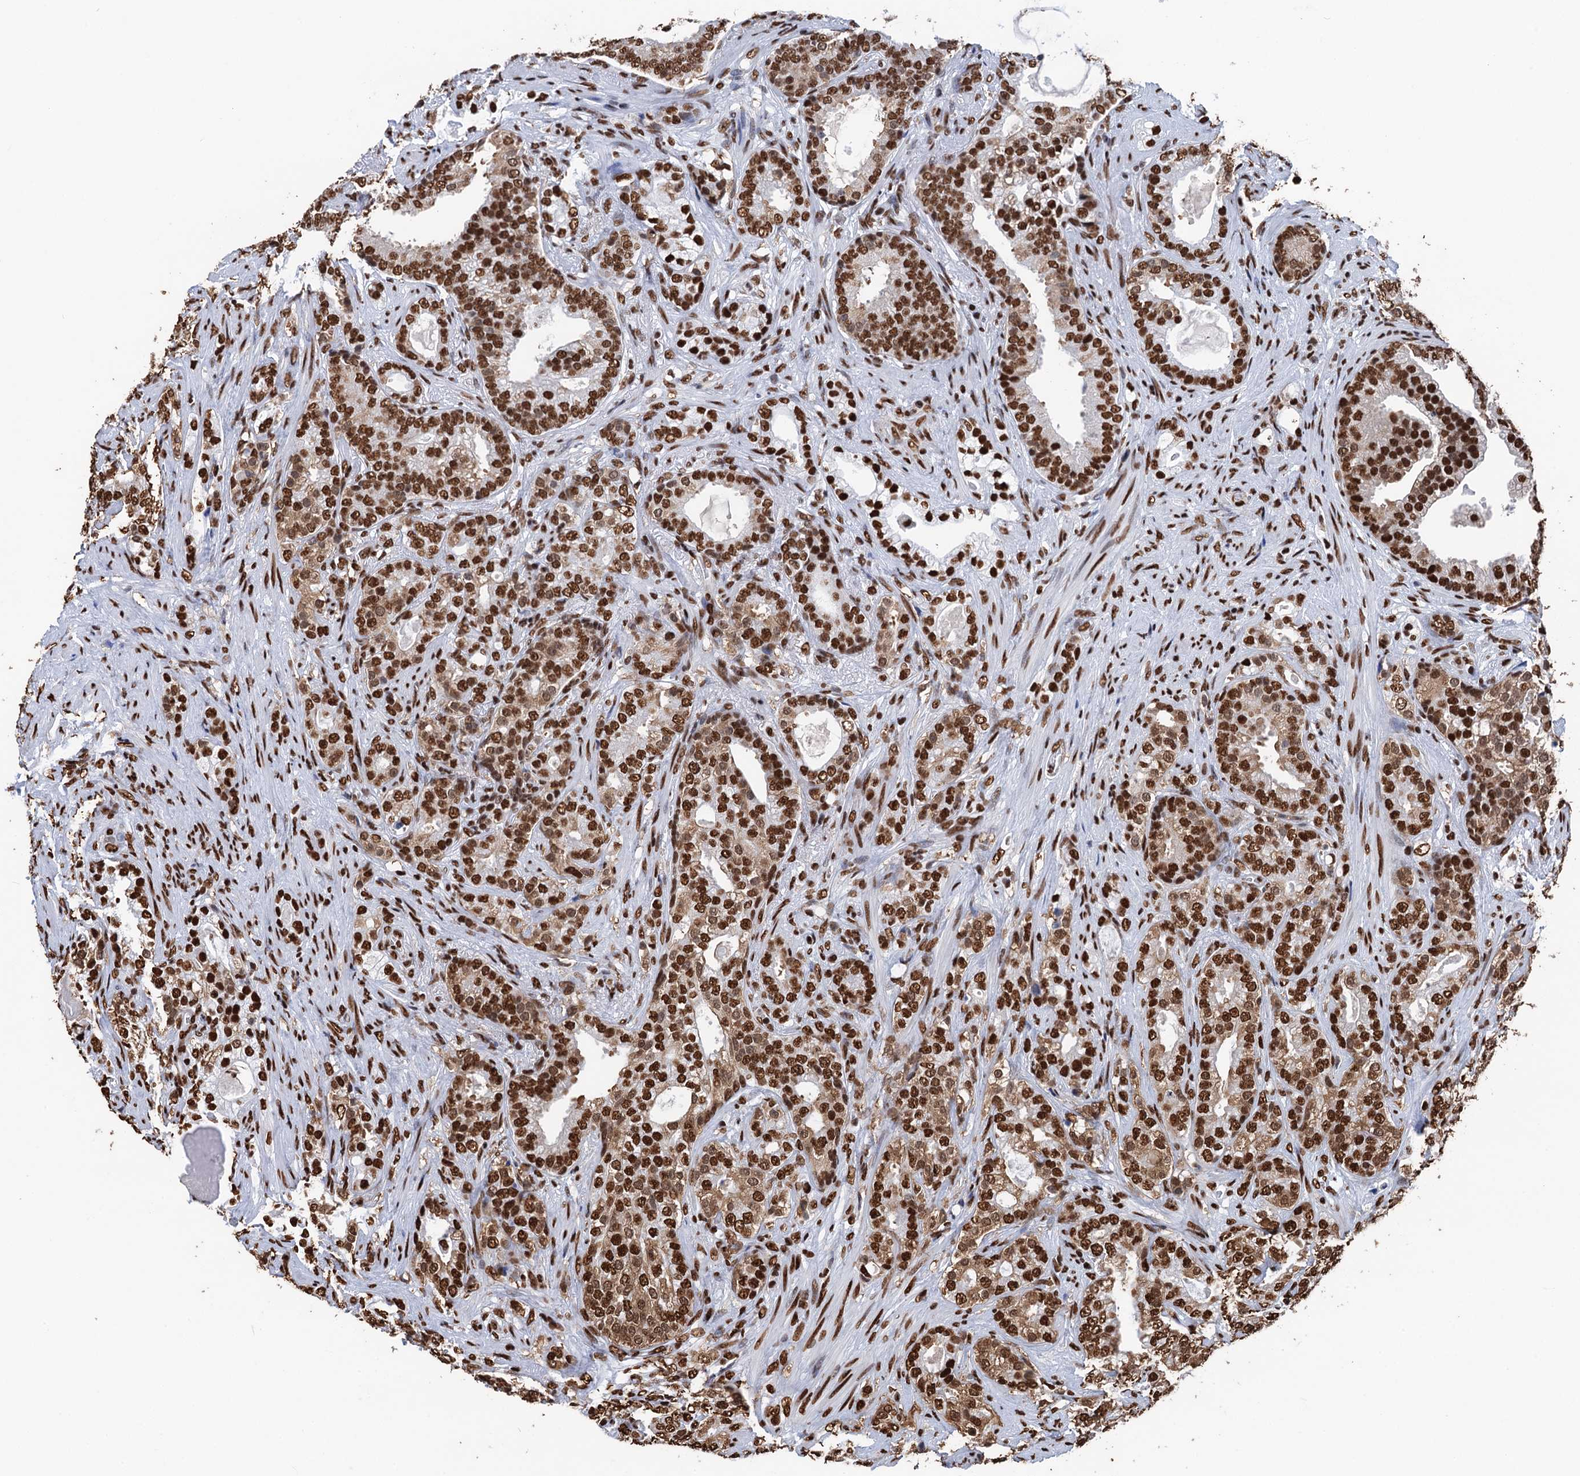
{"staining": {"intensity": "strong", "quantity": ">75%", "location": "nuclear"}, "tissue": "prostate cancer", "cell_type": "Tumor cells", "image_type": "cancer", "snomed": [{"axis": "morphology", "description": "Adenocarcinoma, High grade"}, {"axis": "topography", "description": "Prostate and seminal vesicle, NOS"}], "caption": "Immunohistochemical staining of human high-grade adenocarcinoma (prostate) exhibits high levels of strong nuclear protein positivity in approximately >75% of tumor cells.", "gene": "UBA2", "patient": {"sex": "male", "age": 67}}